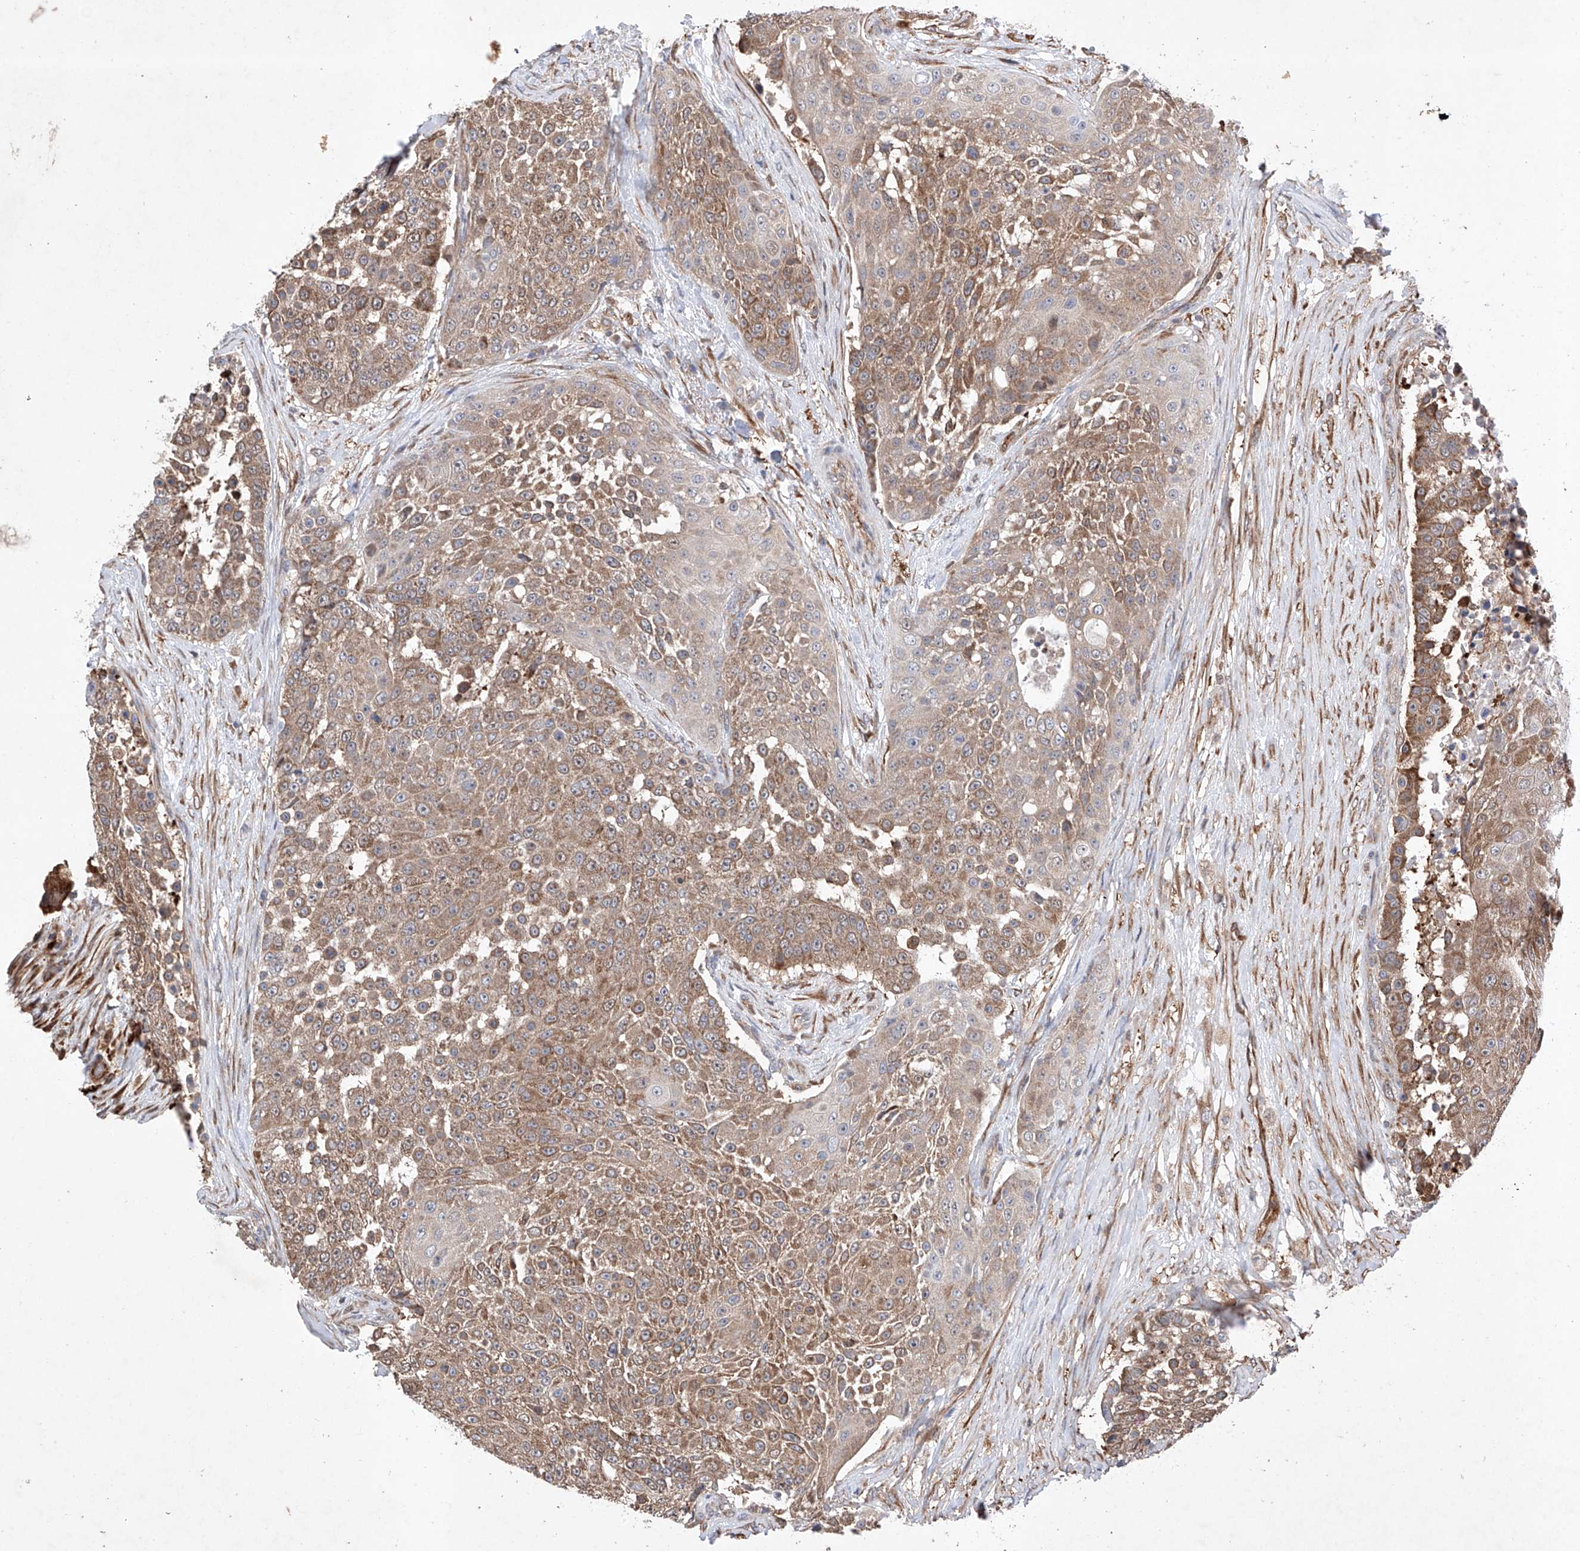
{"staining": {"intensity": "moderate", "quantity": ">75%", "location": "cytoplasmic/membranous"}, "tissue": "urothelial cancer", "cell_type": "Tumor cells", "image_type": "cancer", "snomed": [{"axis": "morphology", "description": "Urothelial carcinoma, High grade"}, {"axis": "topography", "description": "Urinary bladder"}], "caption": "This is an image of immunohistochemistry (IHC) staining of high-grade urothelial carcinoma, which shows moderate staining in the cytoplasmic/membranous of tumor cells.", "gene": "TIMM23", "patient": {"sex": "female", "age": 63}}